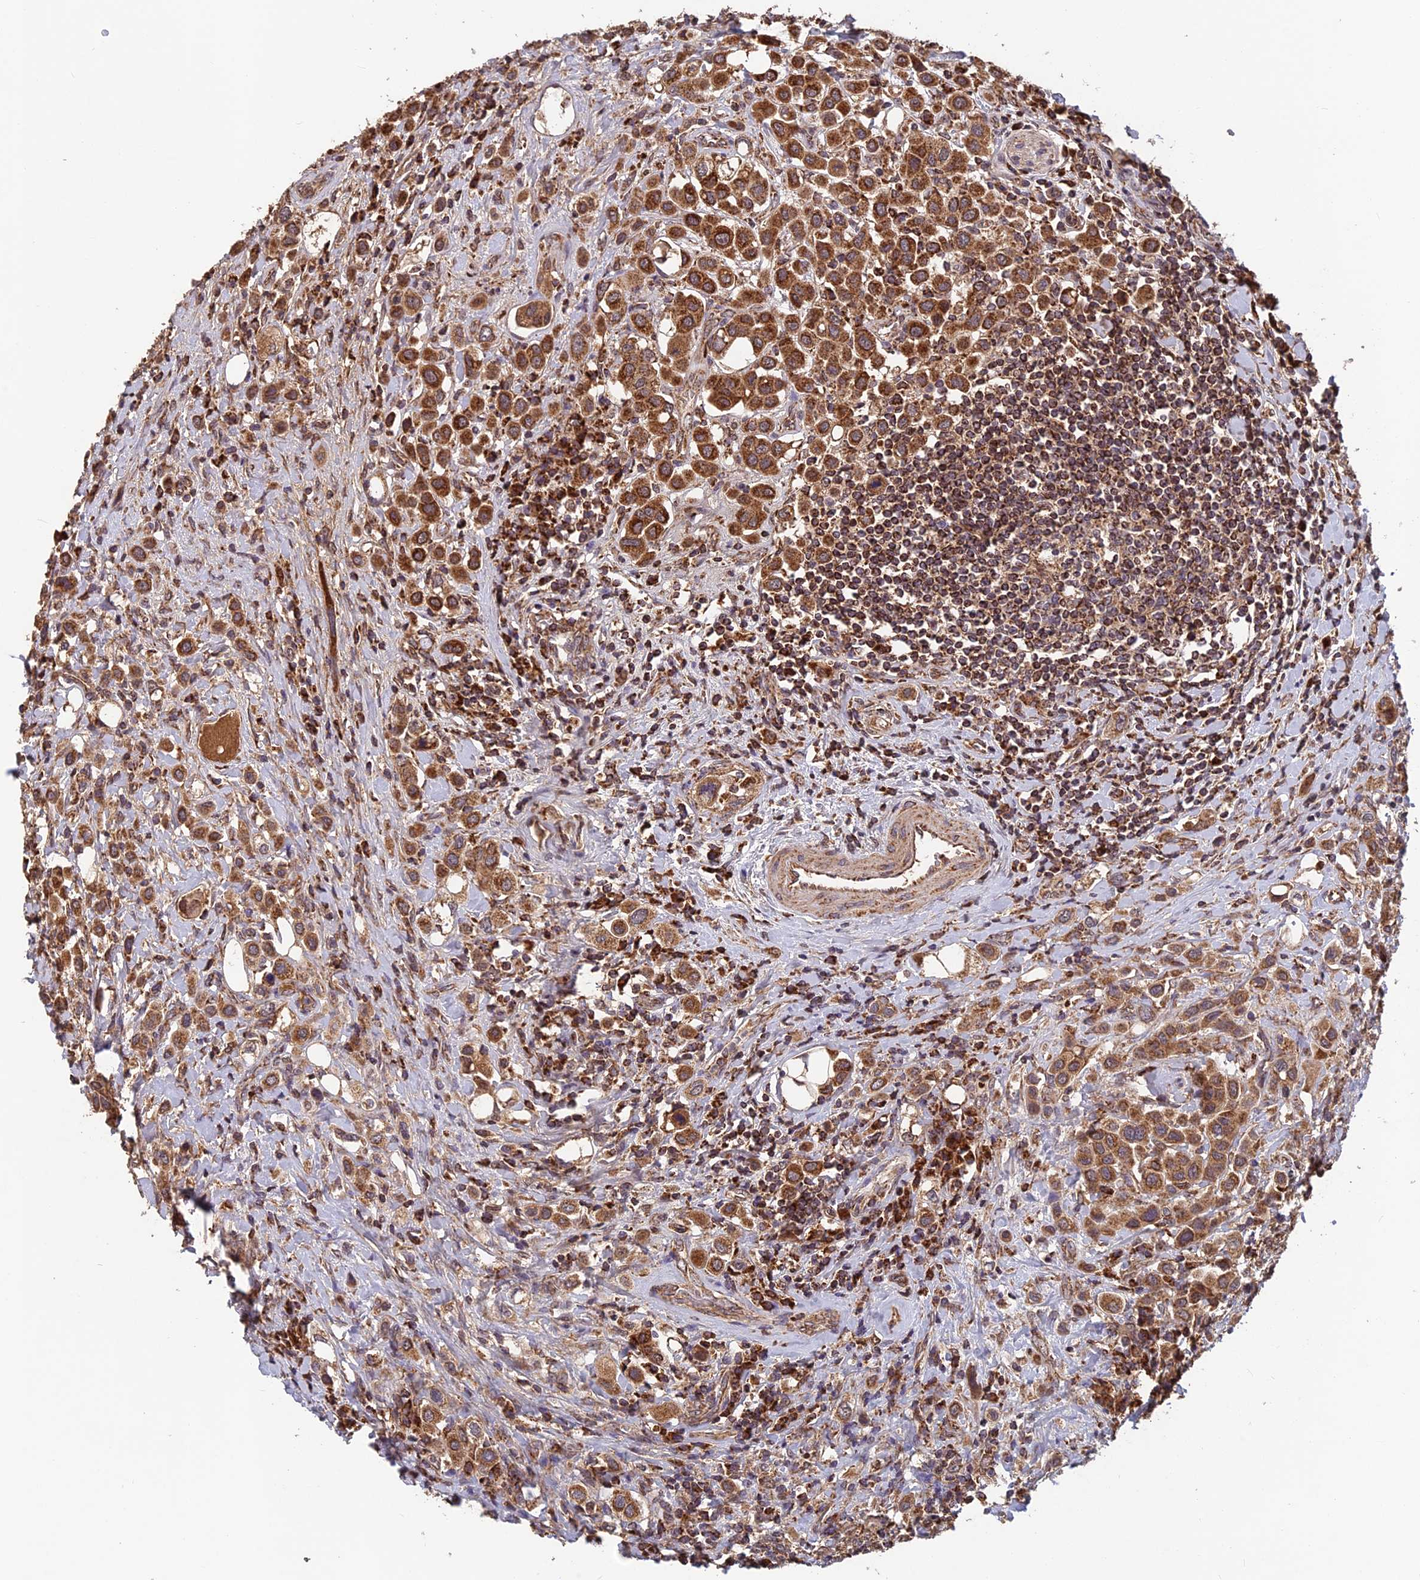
{"staining": {"intensity": "strong", "quantity": ">75%", "location": "cytoplasmic/membranous"}, "tissue": "urothelial cancer", "cell_type": "Tumor cells", "image_type": "cancer", "snomed": [{"axis": "morphology", "description": "Urothelial carcinoma, High grade"}, {"axis": "topography", "description": "Urinary bladder"}], "caption": "Urothelial cancer was stained to show a protein in brown. There is high levels of strong cytoplasmic/membranous expression in about >75% of tumor cells. (DAB IHC with brightfield microscopy, high magnification).", "gene": "CCDC15", "patient": {"sex": "male", "age": 50}}